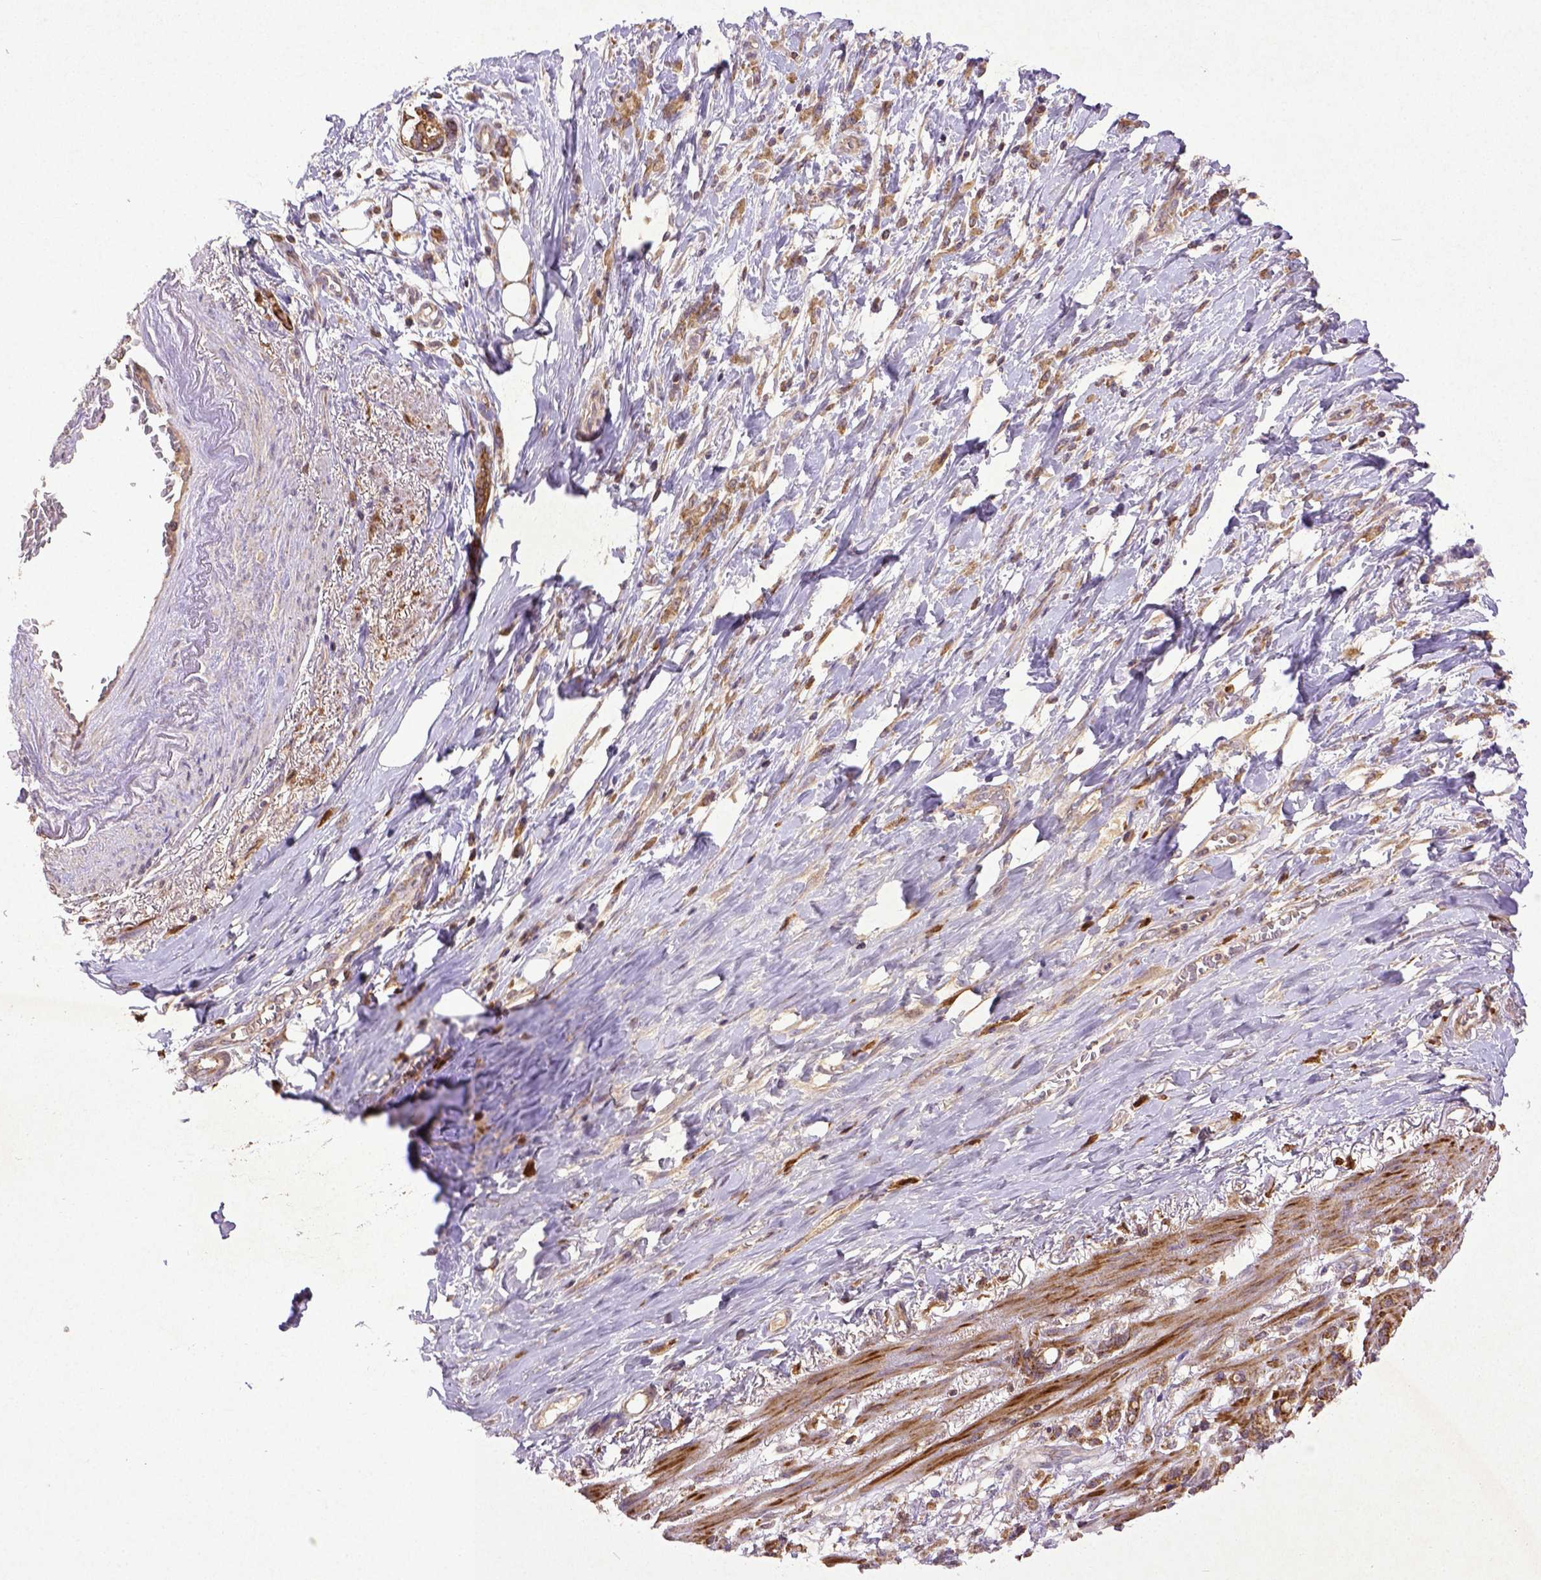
{"staining": {"intensity": "strong", "quantity": ">75%", "location": "cytoplasmic/membranous"}, "tissue": "stomach cancer", "cell_type": "Tumor cells", "image_type": "cancer", "snomed": [{"axis": "morphology", "description": "Adenocarcinoma, NOS"}, {"axis": "topography", "description": "Stomach"}], "caption": "Adenocarcinoma (stomach) was stained to show a protein in brown. There is high levels of strong cytoplasmic/membranous positivity in approximately >75% of tumor cells.", "gene": "MT-CO1", "patient": {"sex": "female", "age": 84}}